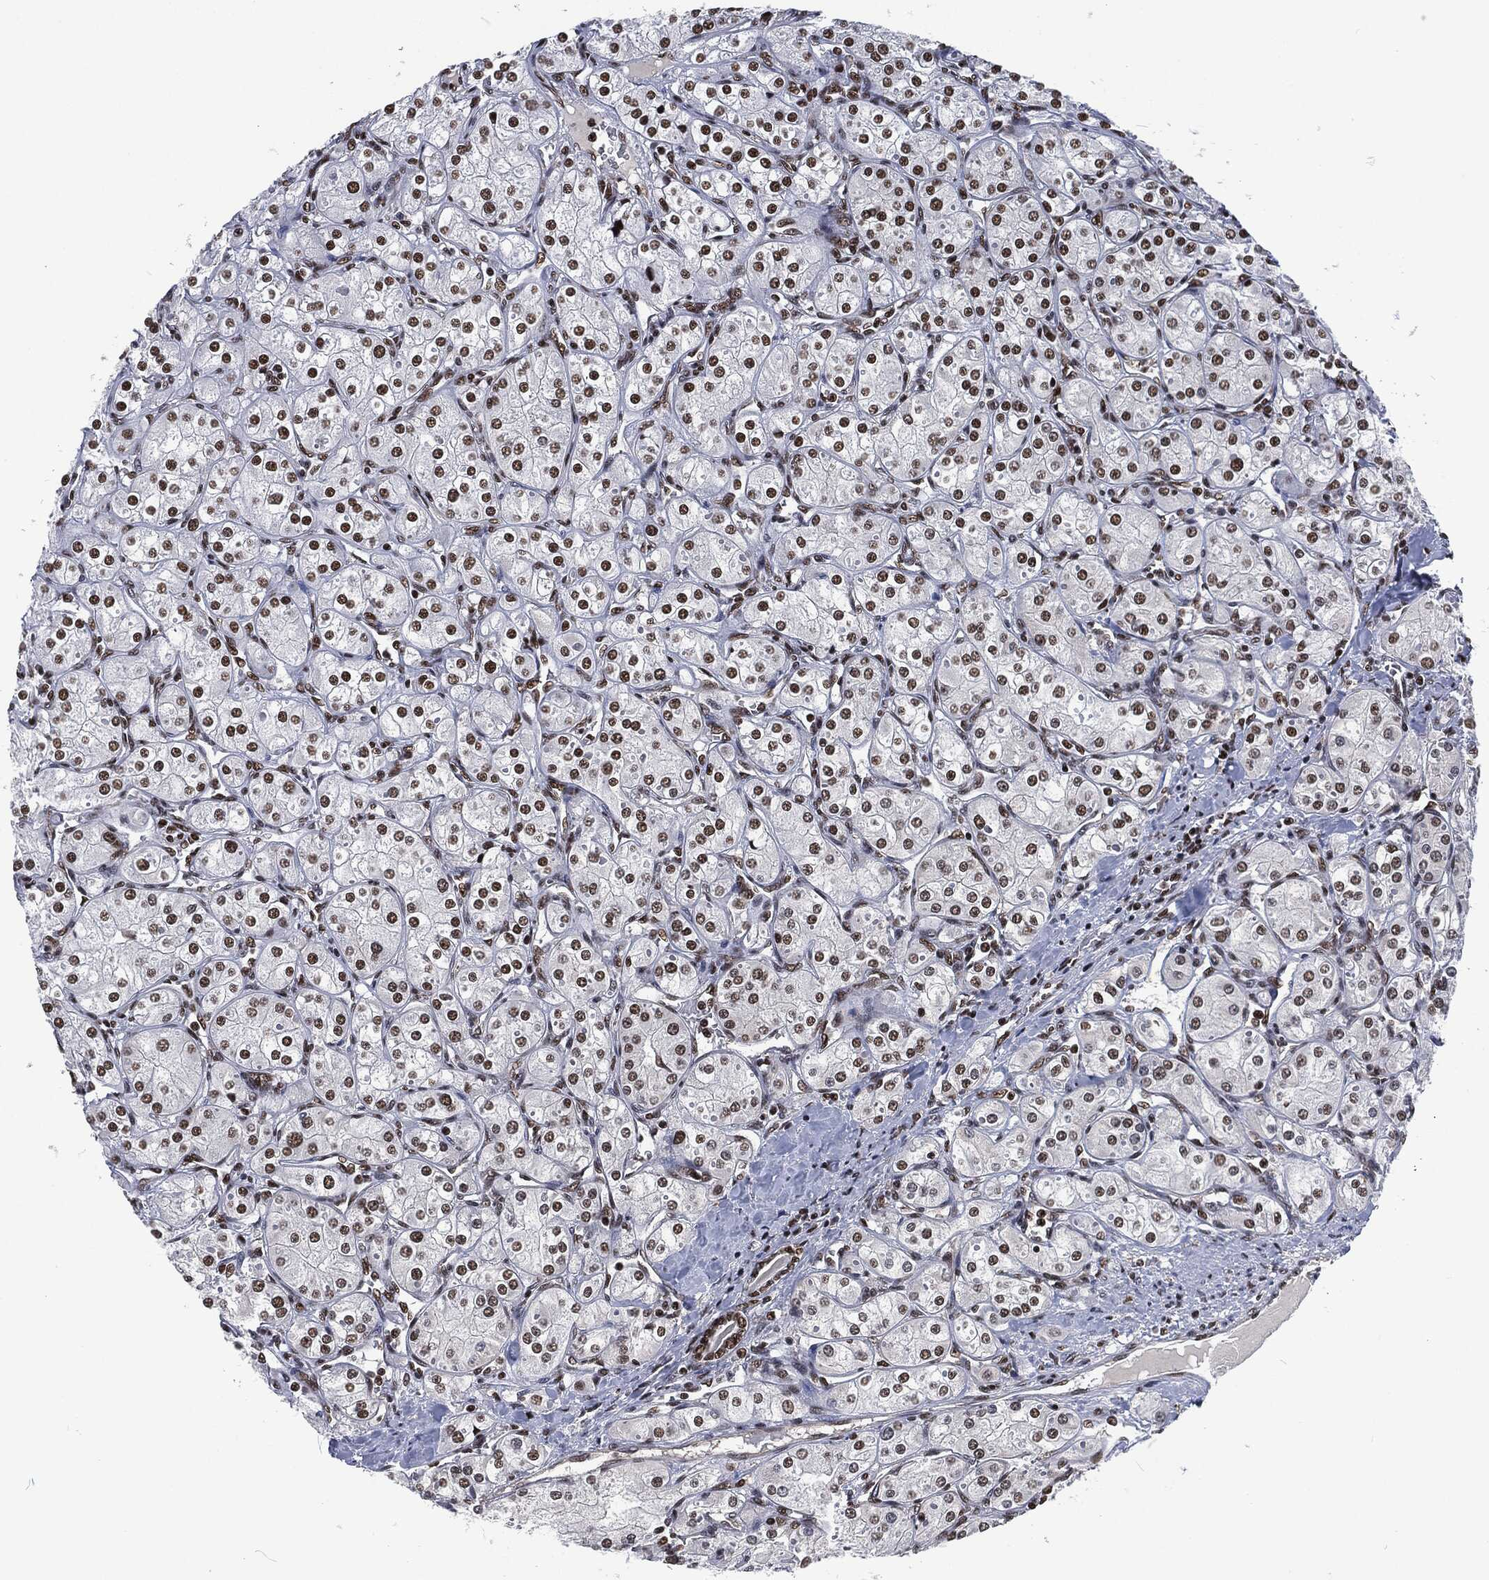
{"staining": {"intensity": "strong", "quantity": "25%-75%", "location": "nuclear"}, "tissue": "renal cancer", "cell_type": "Tumor cells", "image_type": "cancer", "snomed": [{"axis": "morphology", "description": "Adenocarcinoma, NOS"}, {"axis": "topography", "description": "Kidney"}], "caption": "Human adenocarcinoma (renal) stained with a protein marker displays strong staining in tumor cells.", "gene": "DCPS", "patient": {"sex": "male", "age": 77}}